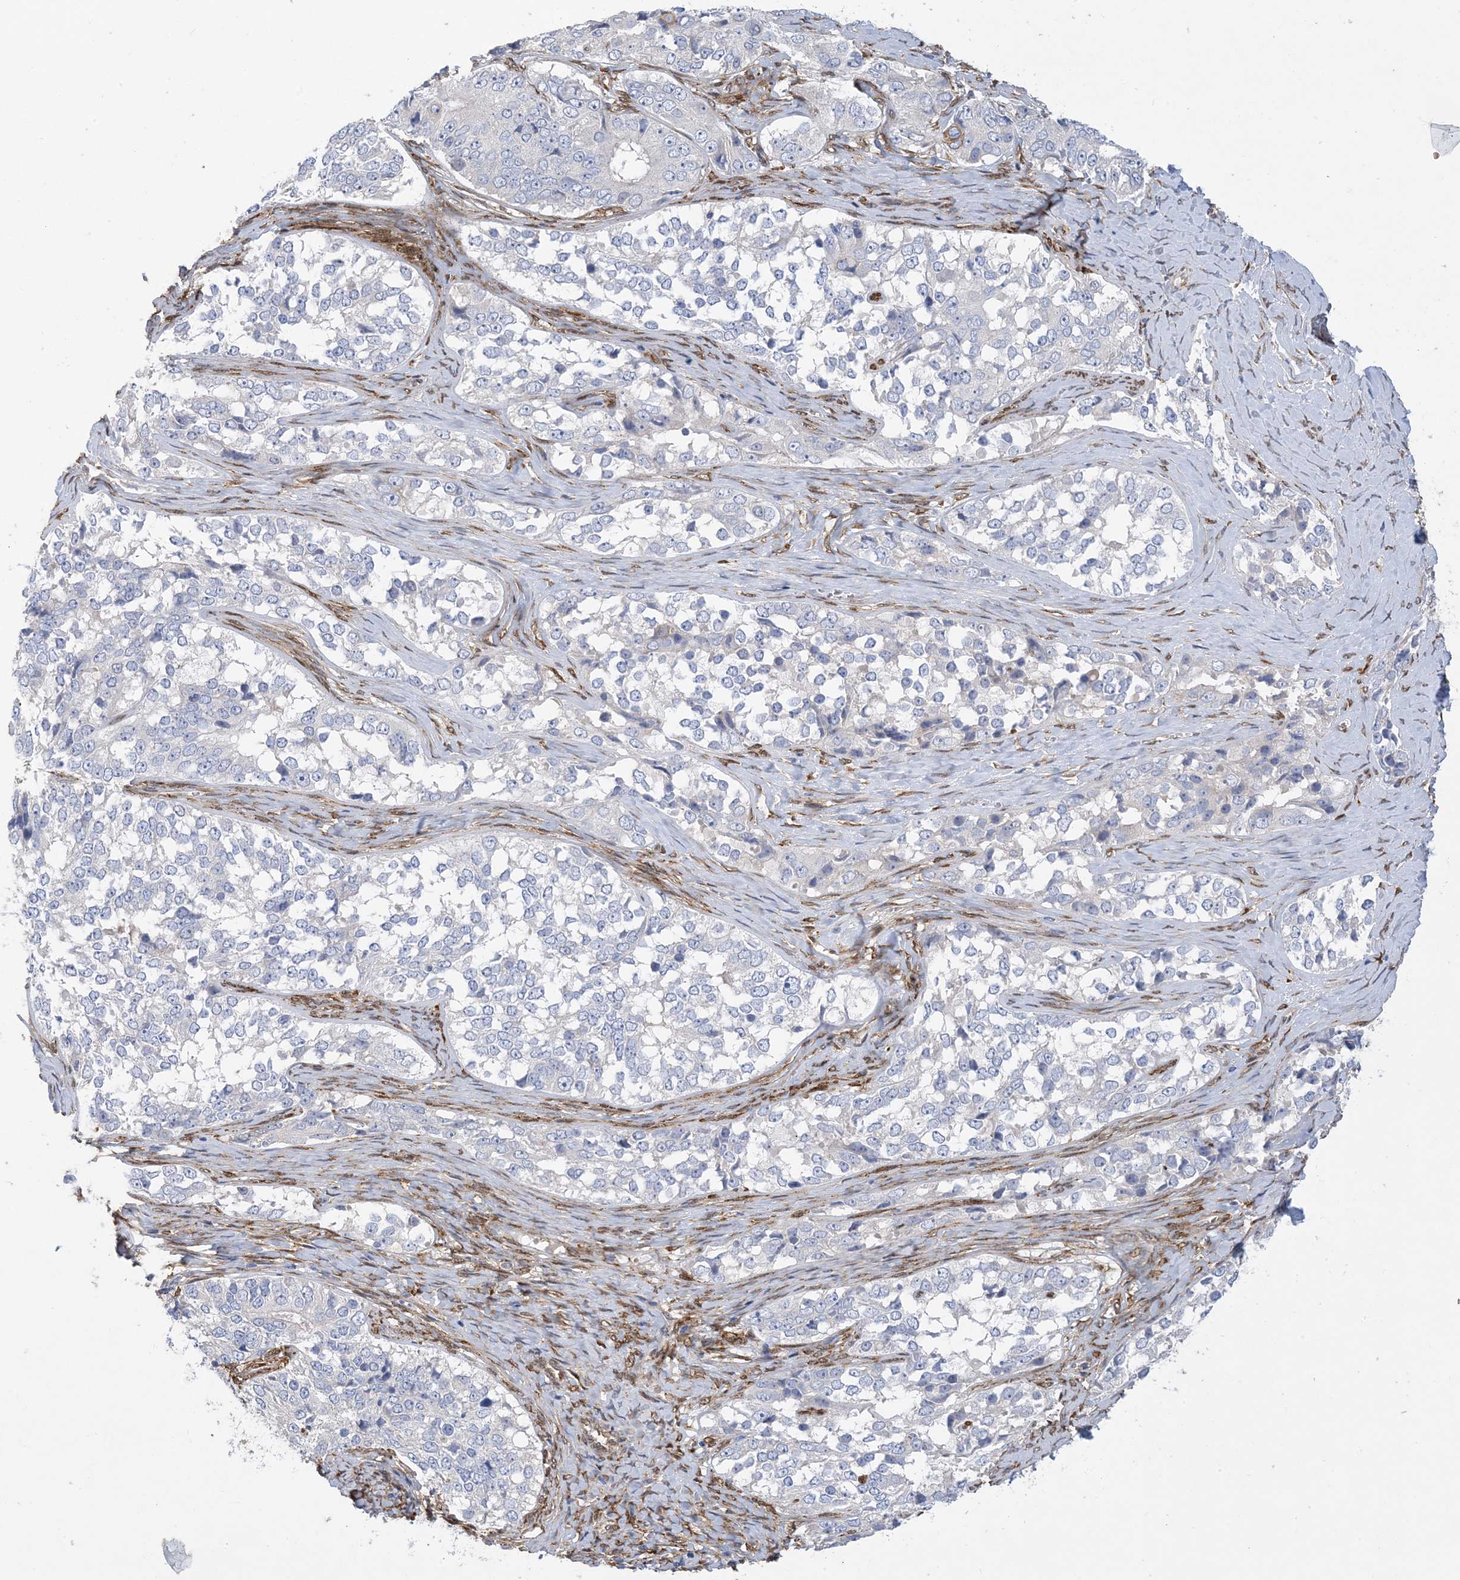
{"staining": {"intensity": "negative", "quantity": "none", "location": "none"}, "tissue": "ovarian cancer", "cell_type": "Tumor cells", "image_type": "cancer", "snomed": [{"axis": "morphology", "description": "Carcinoma, endometroid"}, {"axis": "topography", "description": "Ovary"}], "caption": "DAB (3,3'-diaminobenzidine) immunohistochemical staining of human endometroid carcinoma (ovarian) demonstrates no significant staining in tumor cells.", "gene": "RBMS3", "patient": {"sex": "female", "age": 51}}